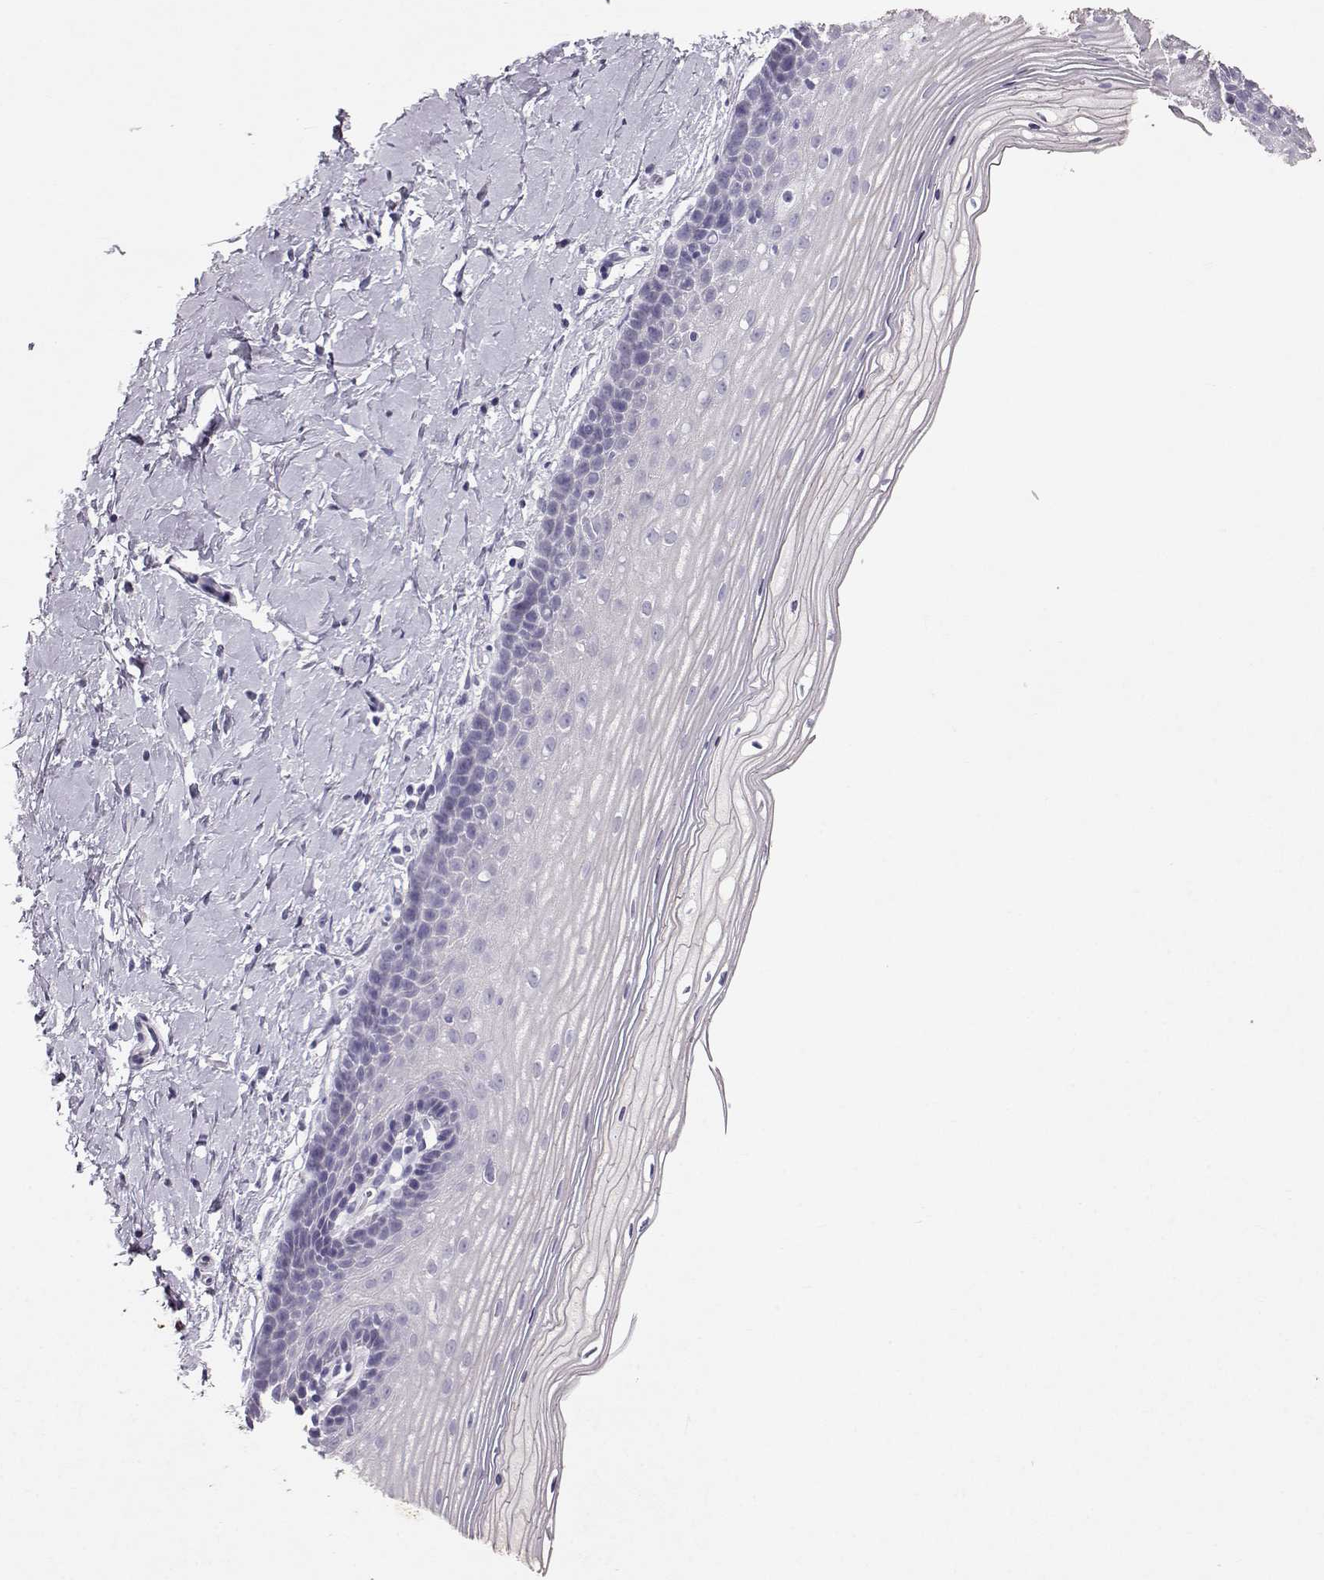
{"staining": {"intensity": "negative", "quantity": "none", "location": "none"}, "tissue": "cervix", "cell_type": "Glandular cells", "image_type": "normal", "snomed": [{"axis": "morphology", "description": "Normal tissue, NOS"}, {"axis": "topography", "description": "Cervix"}], "caption": "Human cervix stained for a protein using immunohistochemistry exhibits no expression in glandular cells.", "gene": "RD3", "patient": {"sex": "female", "age": 37}}